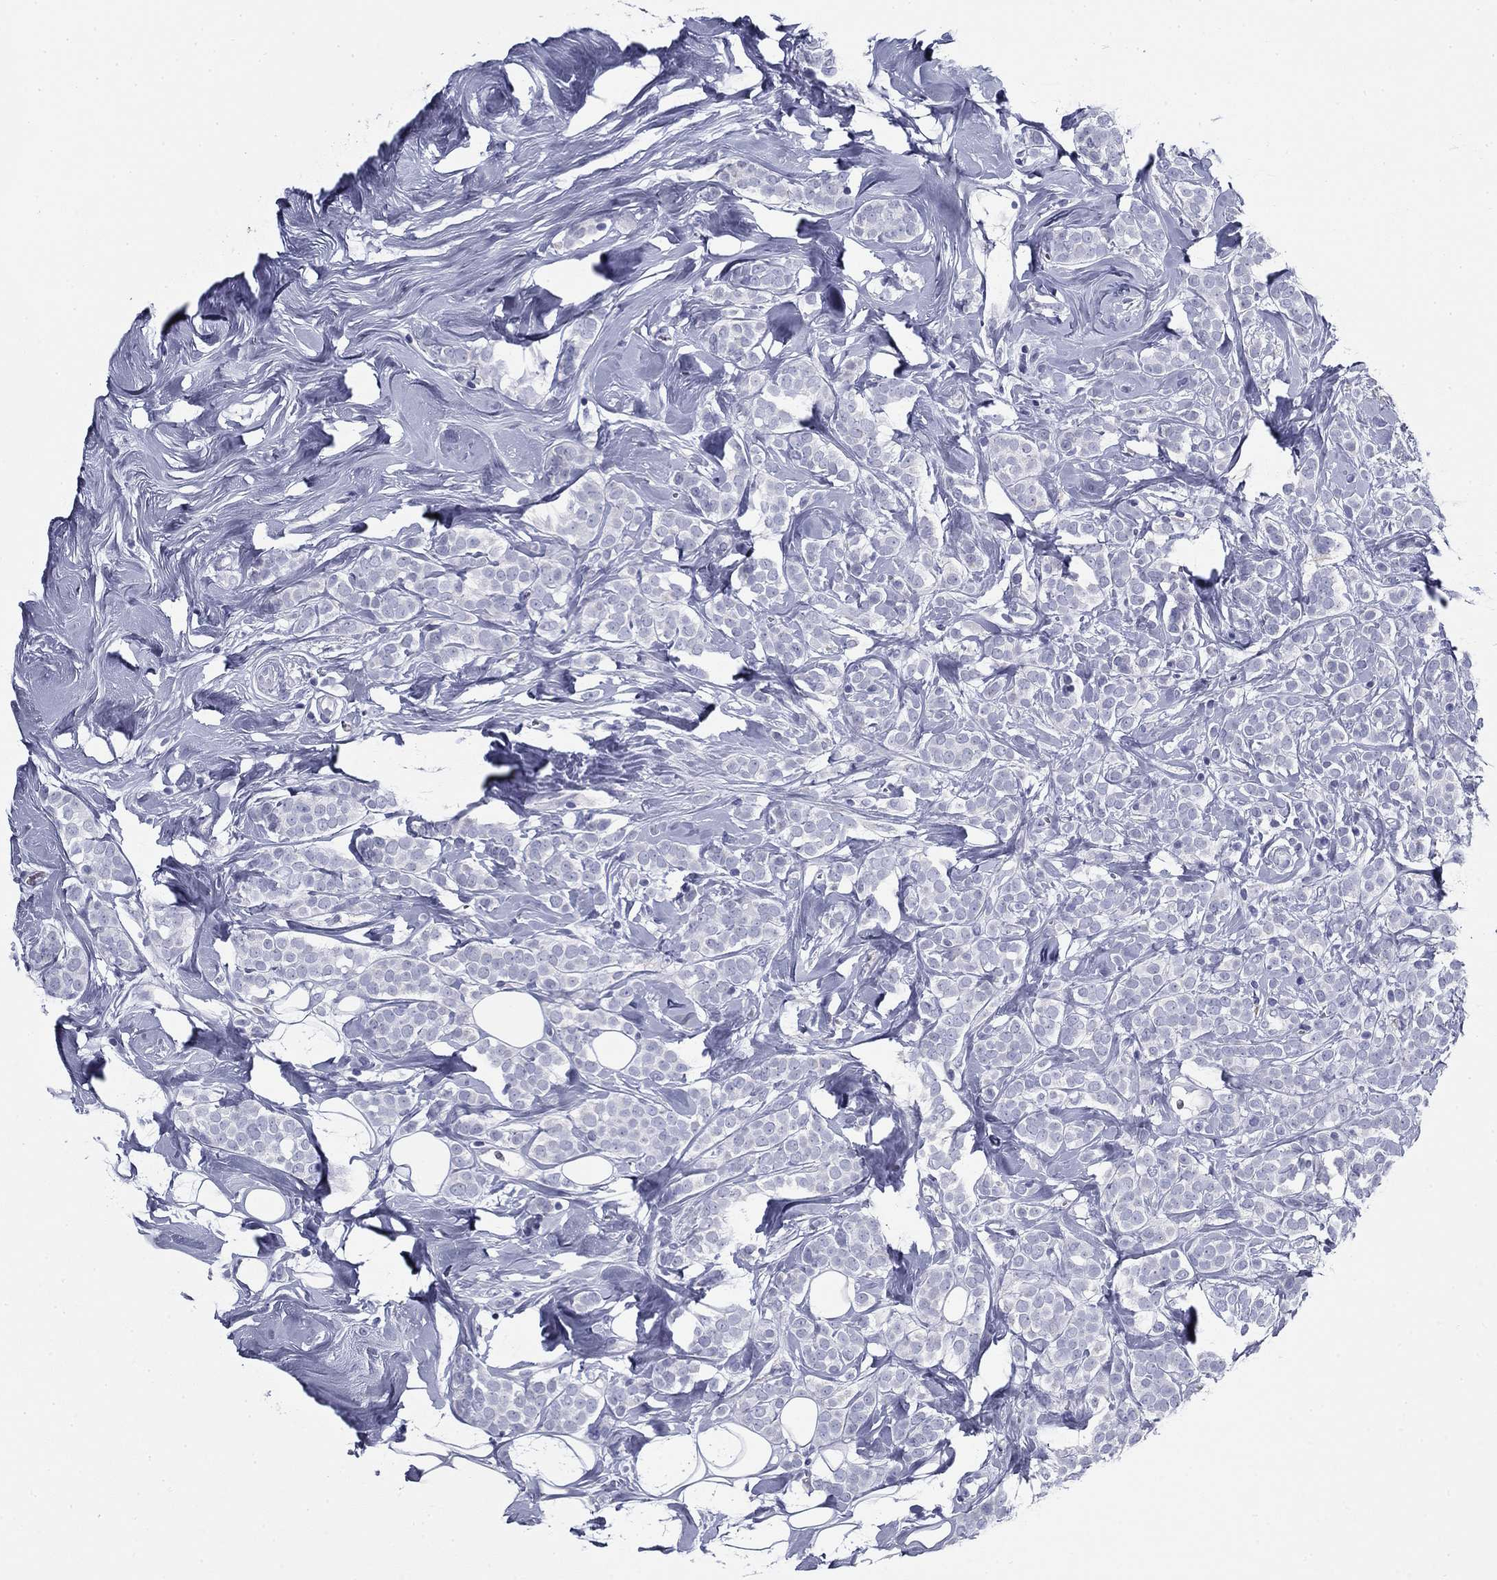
{"staining": {"intensity": "negative", "quantity": "none", "location": "none"}, "tissue": "breast cancer", "cell_type": "Tumor cells", "image_type": "cancer", "snomed": [{"axis": "morphology", "description": "Lobular carcinoma"}, {"axis": "topography", "description": "Breast"}], "caption": "DAB (3,3'-diaminobenzidine) immunohistochemical staining of human breast lobular carcinoma exhibits no significant expression in tumor cells.", "gene": "ZP2", "patient": {"sex": "female", "age": 49}}